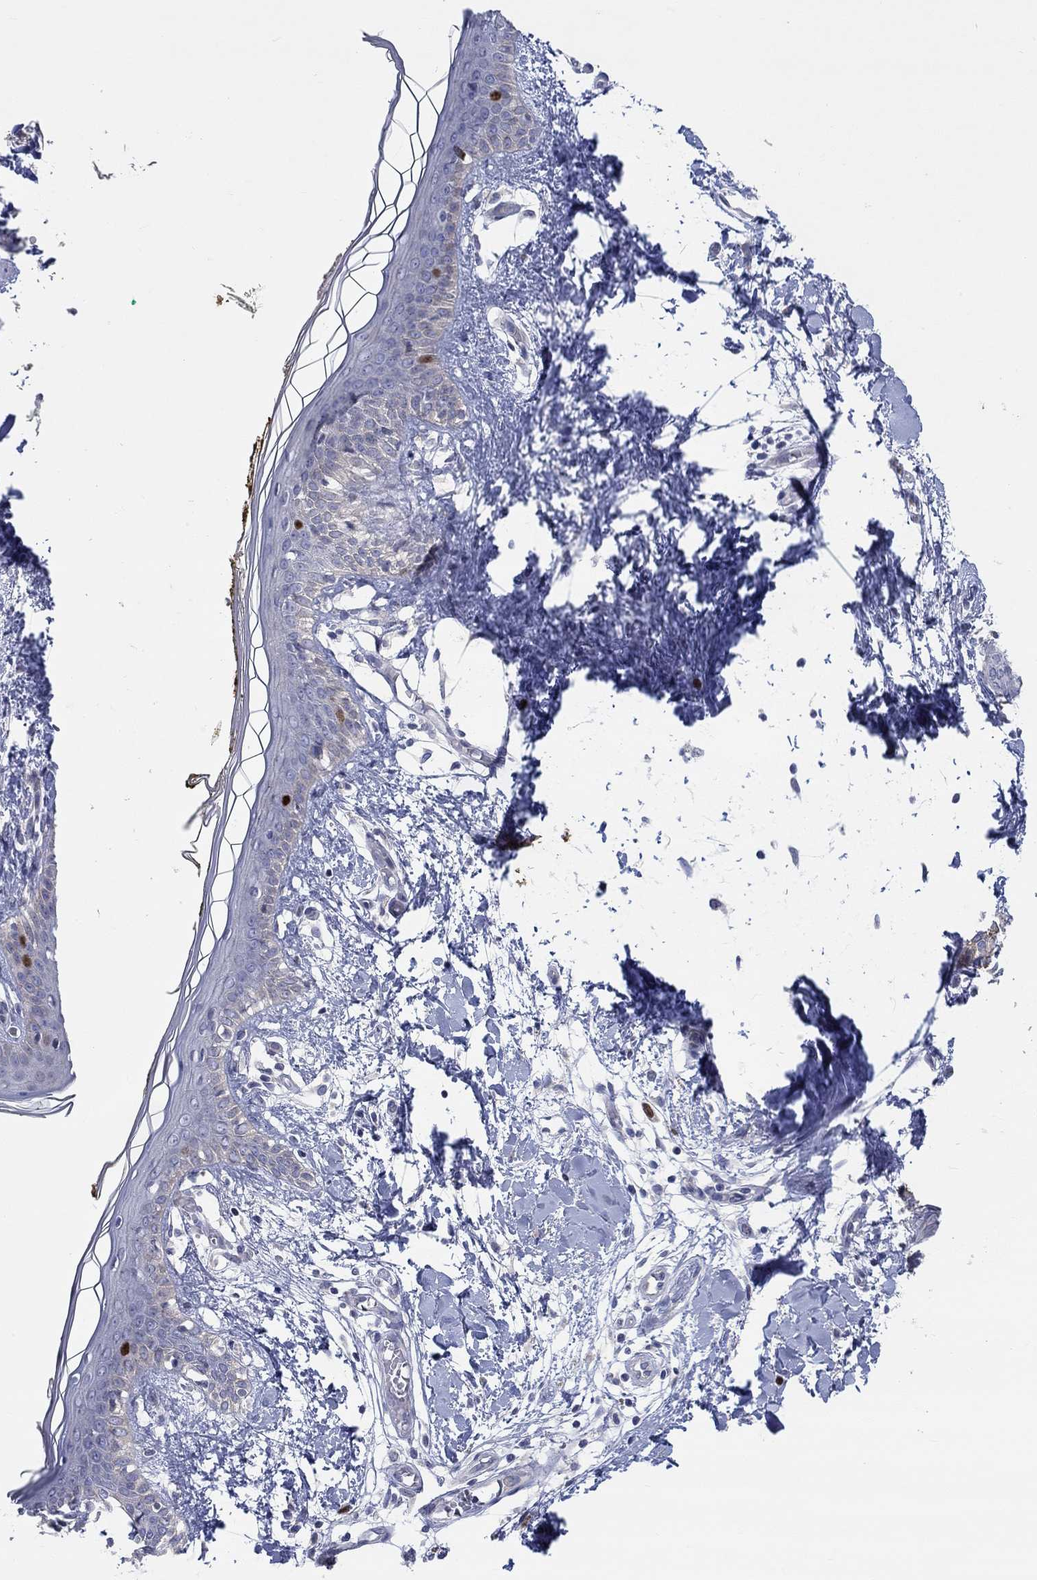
{"staining": {"intensity": "negative", "quantity": "none", "location": "none"}, "tissue": "skin", "cell_type": "Fibroblasts", "image_type": "normal", "snomed": [{"axis": "morphology", "description": "Normal tissue, NOS"}, {"axis": "topography", "description": "Skin"}], "caption": "The immunohistochemistry micrograph has no significant expression in fibroblasts of skin. (Stains: DAB (3,3'-diaminobenzidine) immunohistochemistry with hematoxylin counter stain, Microscopy: brightfield microscopy at high magnification).", "gene": "PRC1", "patient": {"sex": "female", "age": 34}}